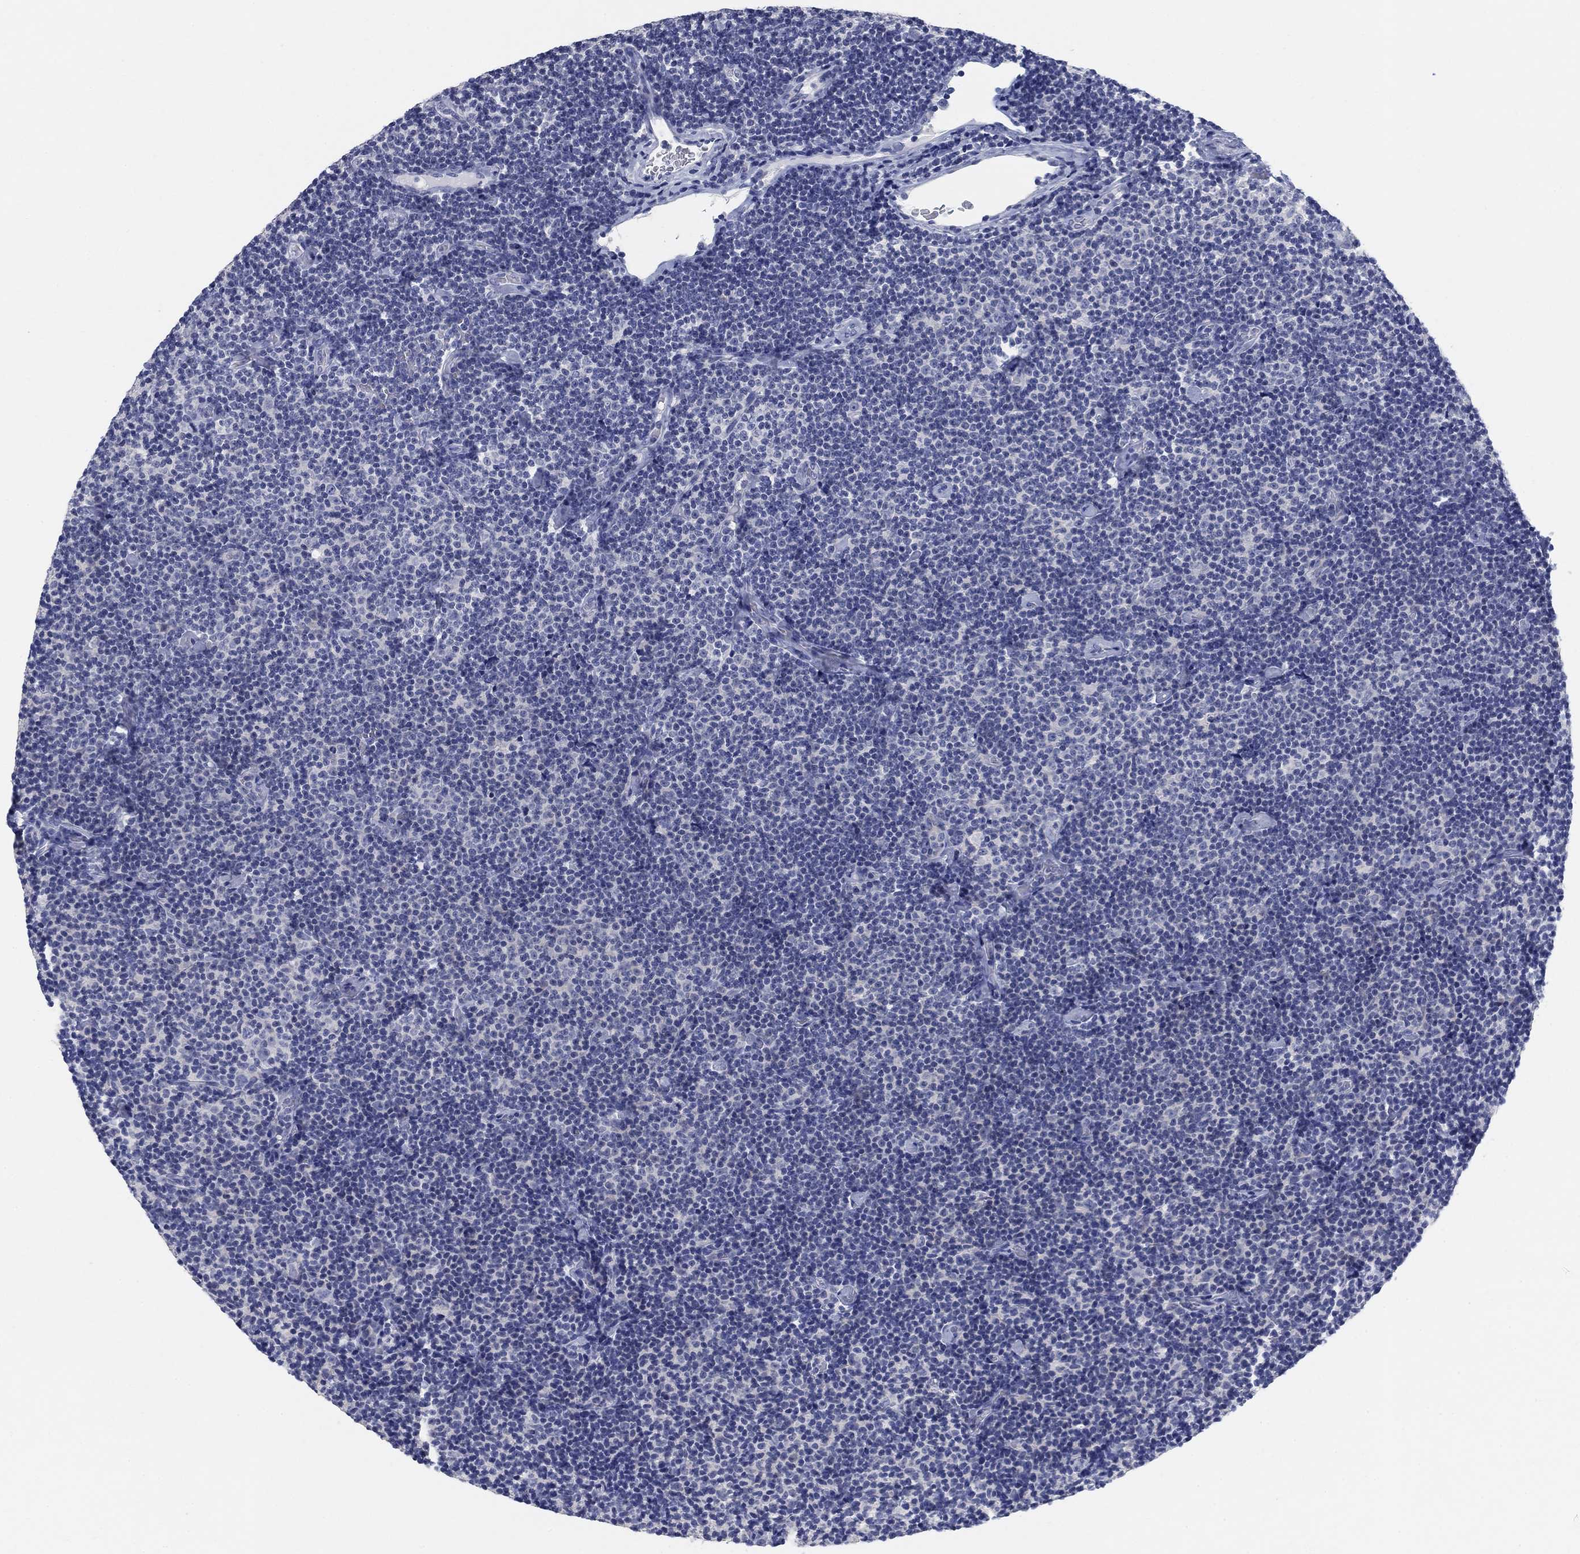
{"staining": {"intensity": "negative", "quantity": "none", "location": "none"}, "tissue": "lymphoma", "cell_type": "Tumor cells", "image_type": "cancer", "snomed": [{"axis": "morphology", "description": "Malignant lymphoma, non-Hodgkin's type, Low grade"}, {"axis": "topography", "description": "Lymph node"}], "caption": "High magnification brightfield microscopy of lymphoma stained with DAB (3,3'-diaminobenzidine) (brown) and counterstained with hematoxylin (blue): tumor cells show no significant staining.", "gene": "CLUL1", "patient": {"sex": "male", "age": 81}}